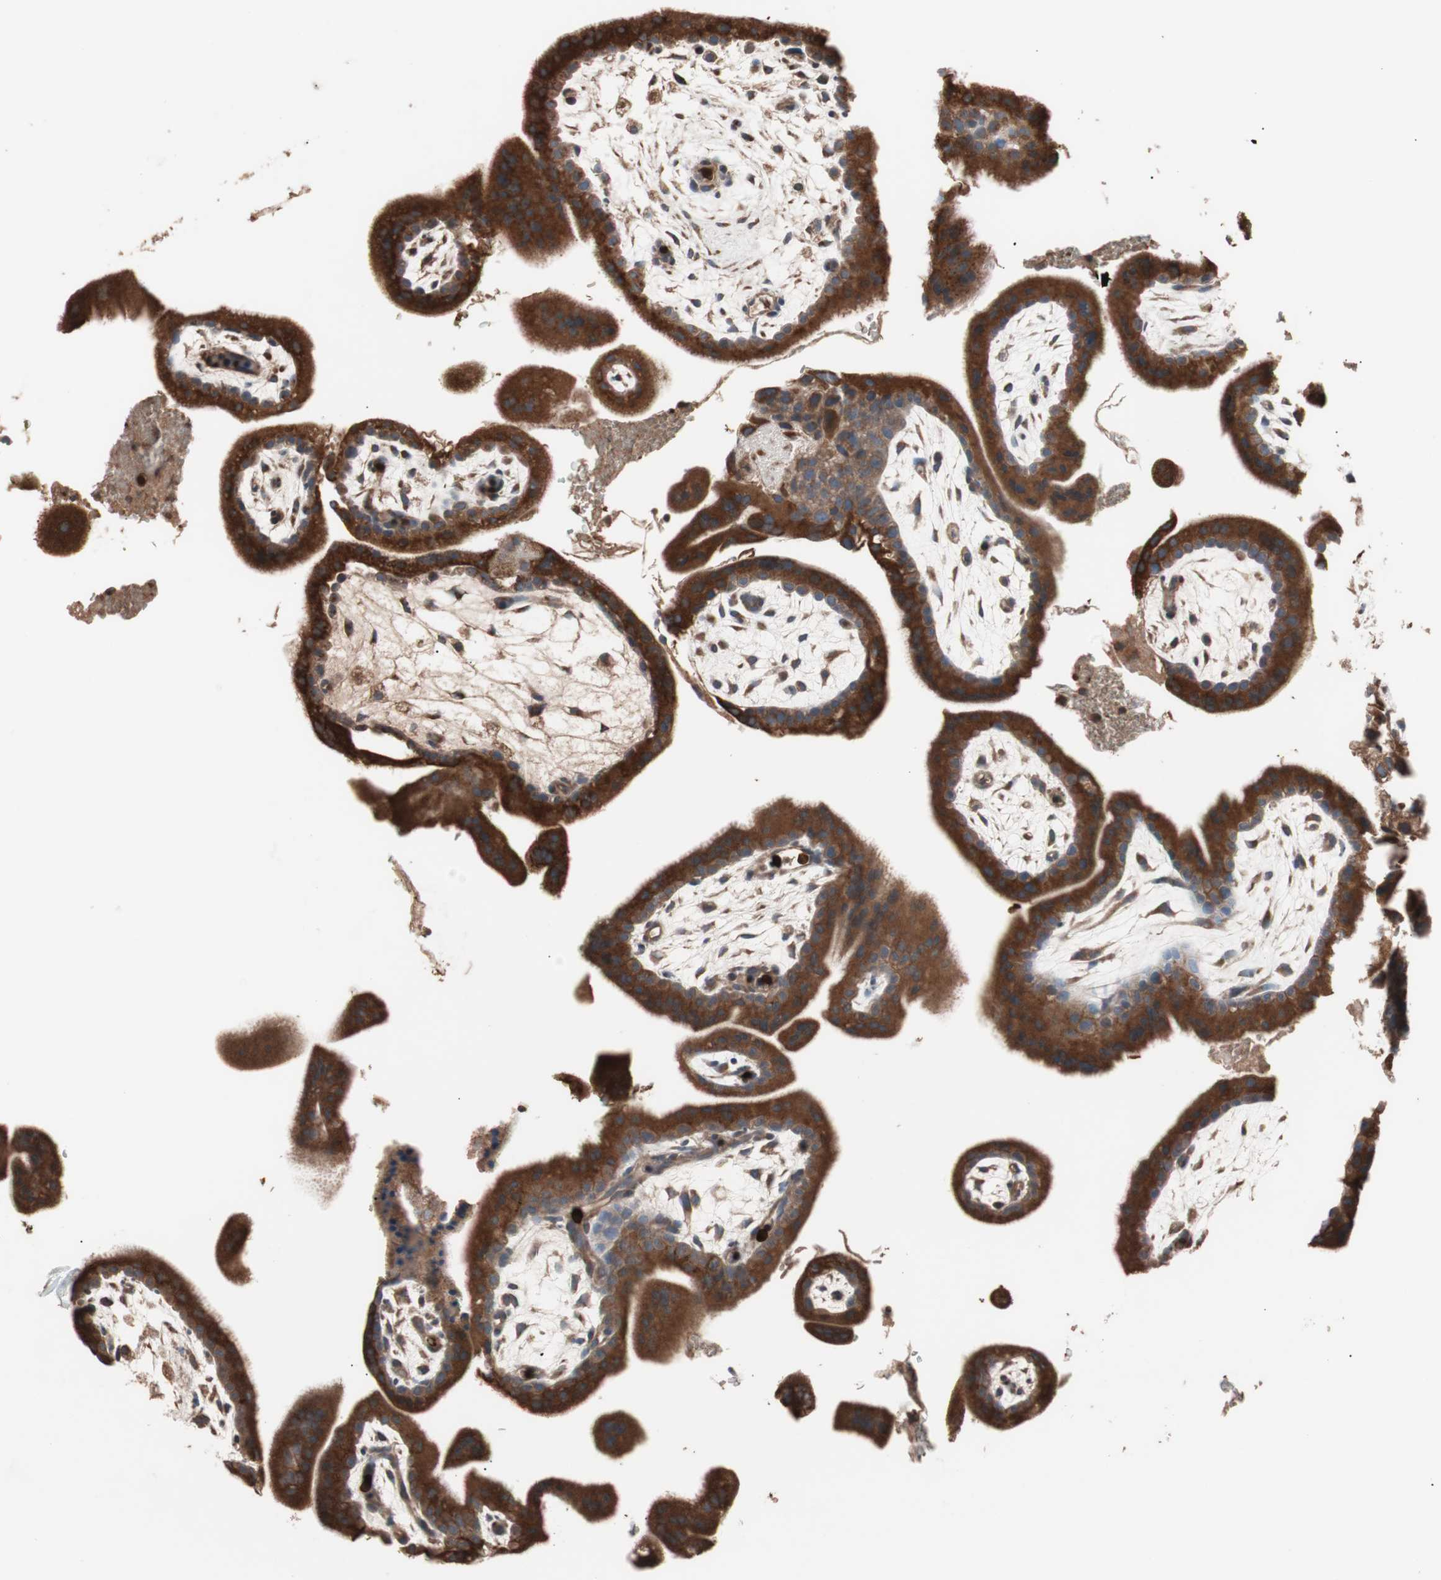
{"staining": {"intensity": "strong", "quantity": ">75%", "location": "cytoplasmic/membranous"}, "tissue": "placenta", "cell_type": "Trophoblastic cells", "image_type": "normal", "snomed": [{"axis": "morphology", "description": "Normal tissue, NOS"}, {"axis": "topography", "description": "Placenta"}], "caption": "A high amount of strong cytoplasmic/membranous staining is seen in about >75% of trophoblastic cells in benign placenta. (brown staining indicates protein expression, while blue staining denotes nuclei).", "gene": "GLYCTK", "patient": {"sex": "female", "age": 35}}